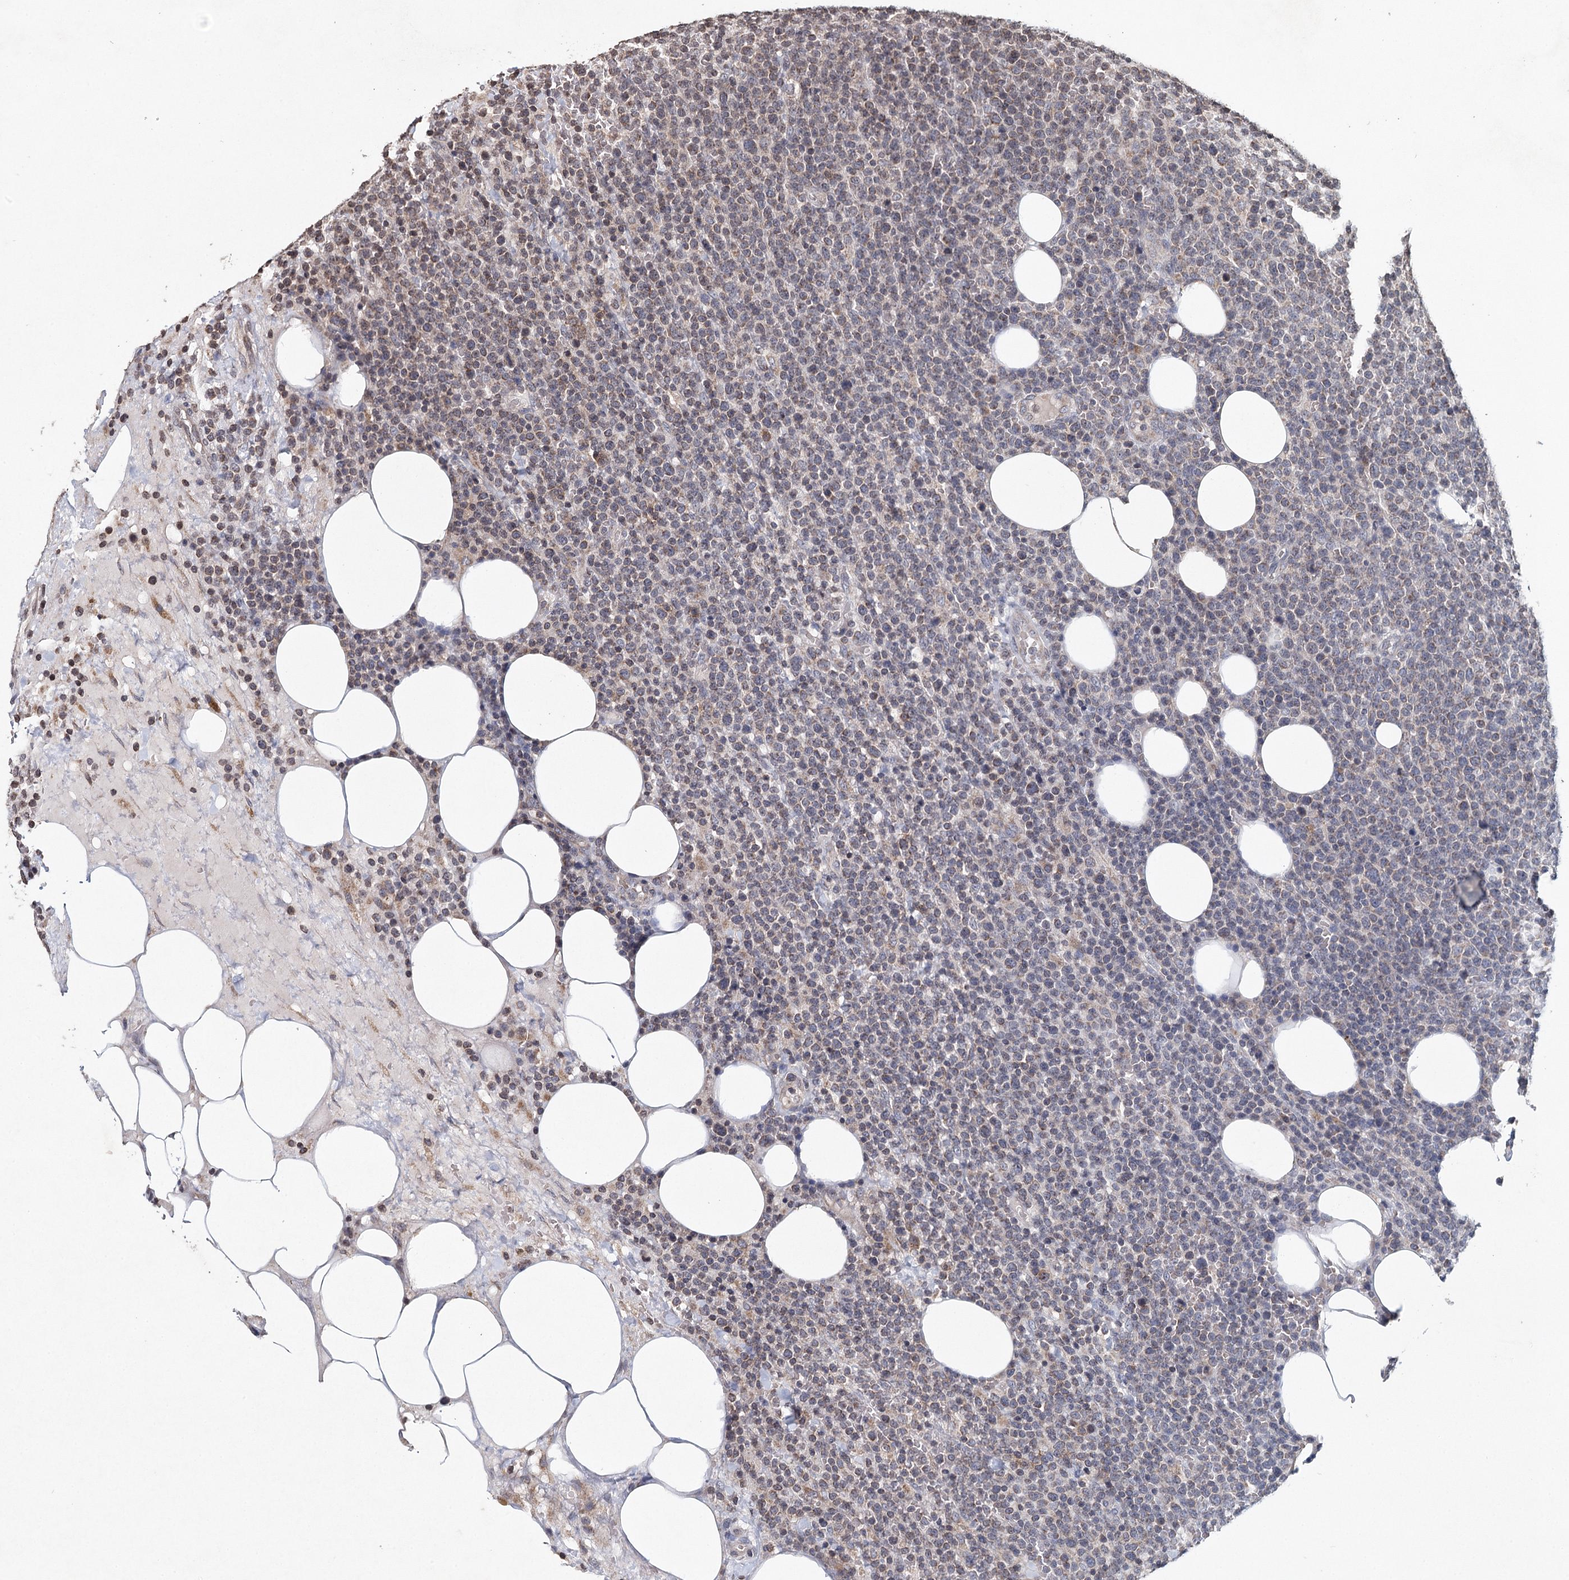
{"staining": {"intensity": "weak", "quantity": "<25%", "location": "cytoplasmic/membranous"}, "tissue": "lymphoma", "cell_type": "Tumor cells", "image_type": "cancer", "snomed": [{"axis": "morphology", "description": "Malignant lymphoma, non-Hodgkin's type, High grade"}, {"axis": "topography", "description": "Lymph node"}], "caption": "Human lymphoma stained for a protein using IHC reveals no staining in tumor cells.", "gene": "ICOS", "patient": {"sex": "male", "age": 61}}